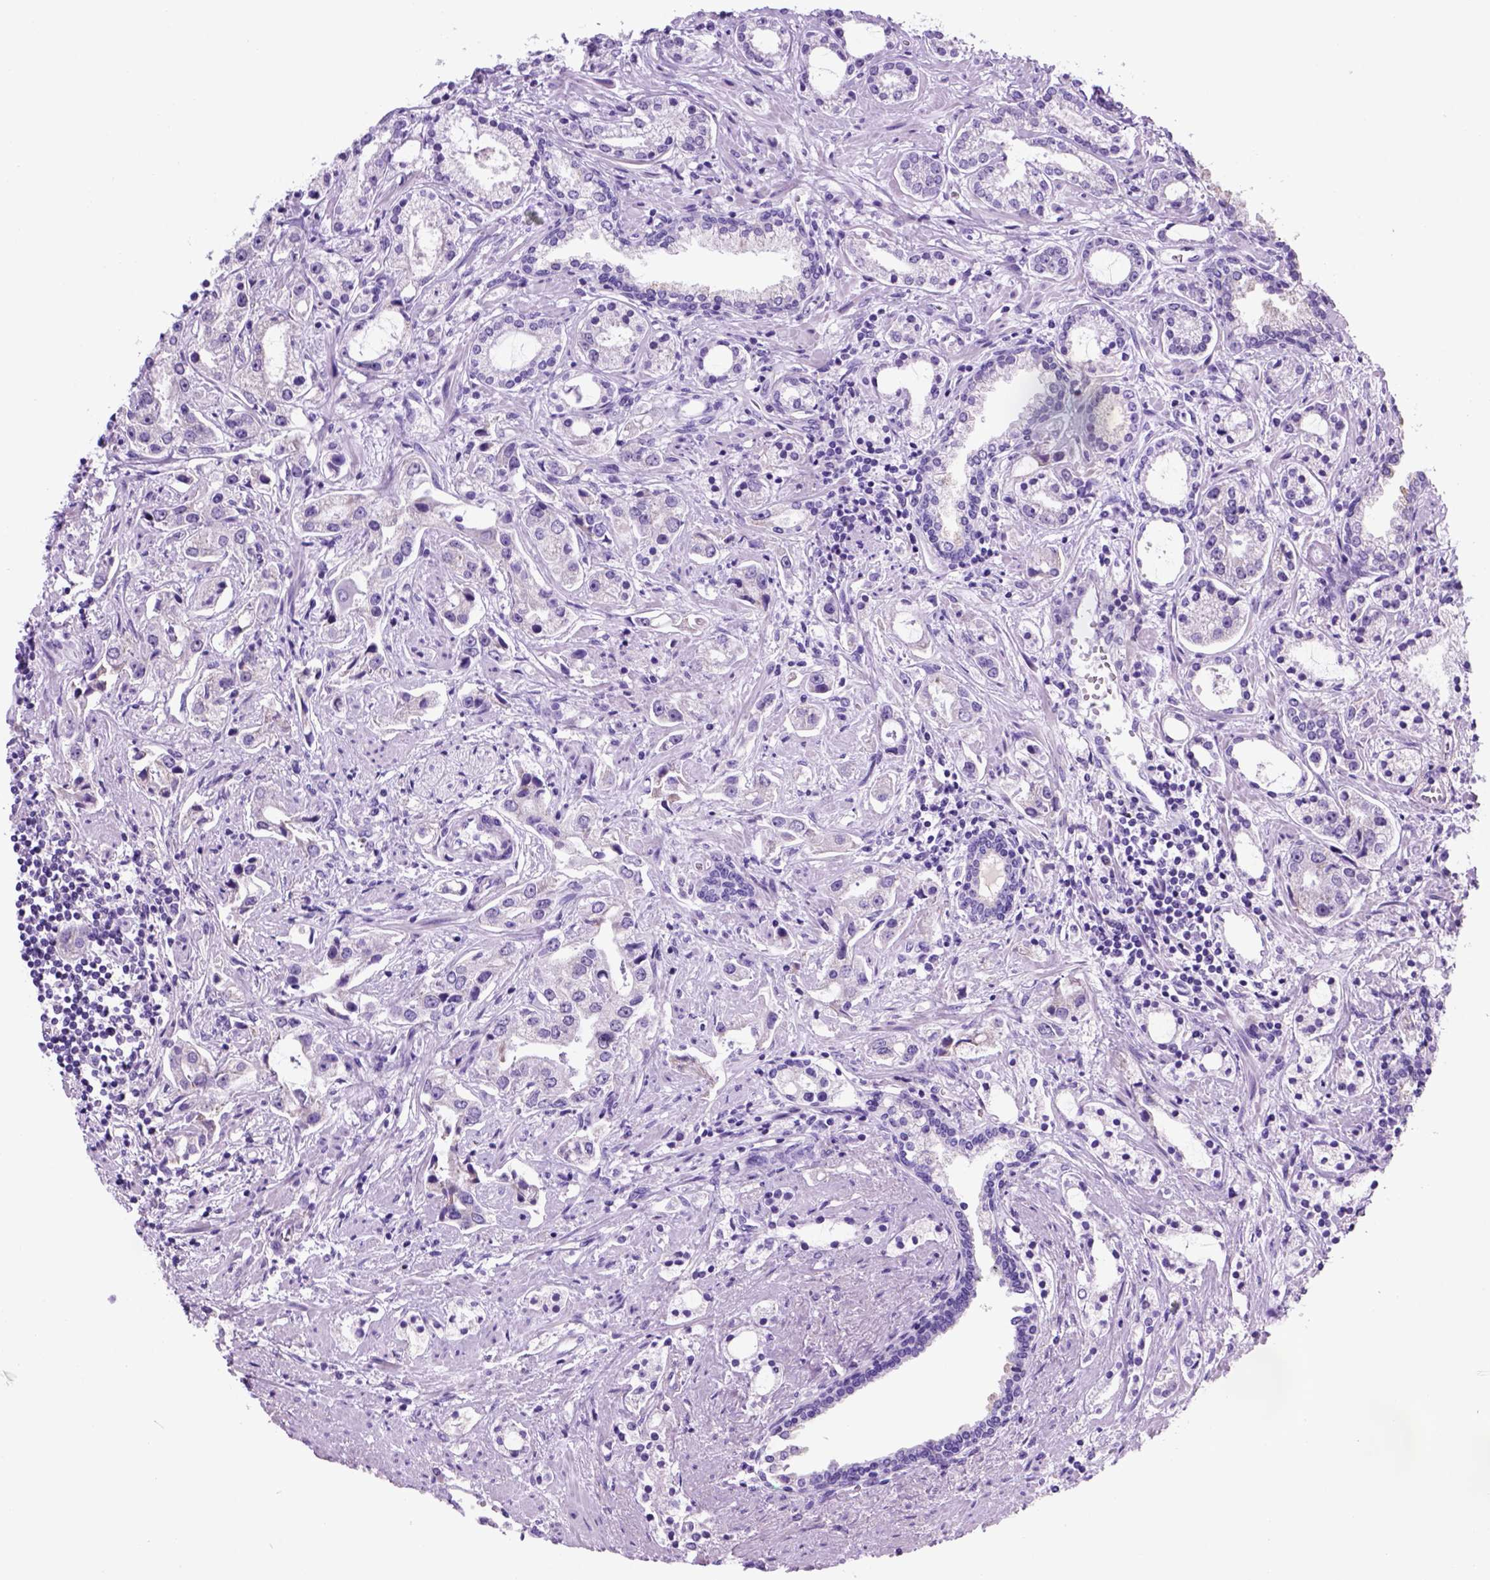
{"staining": {"intensity": "negative", "quantity": "none", "location": "none"}, "tissue": "prostate cancer", "cell_type": "Tumor cells", "image_type": "cancer", "snomed": [{"axis": "morphology", "description": "Adenocarcinoma, Medium grade"}, {"axis": "topography", "description": "Prostate"}], "caption": "Immunohistochemistry photomicrograph of human prostate cancer stained for a protein (brown), which shows no positivity in tumor cells.", "gene": "HHIPL2", "patient": {"sex": "male", "age": 57}}